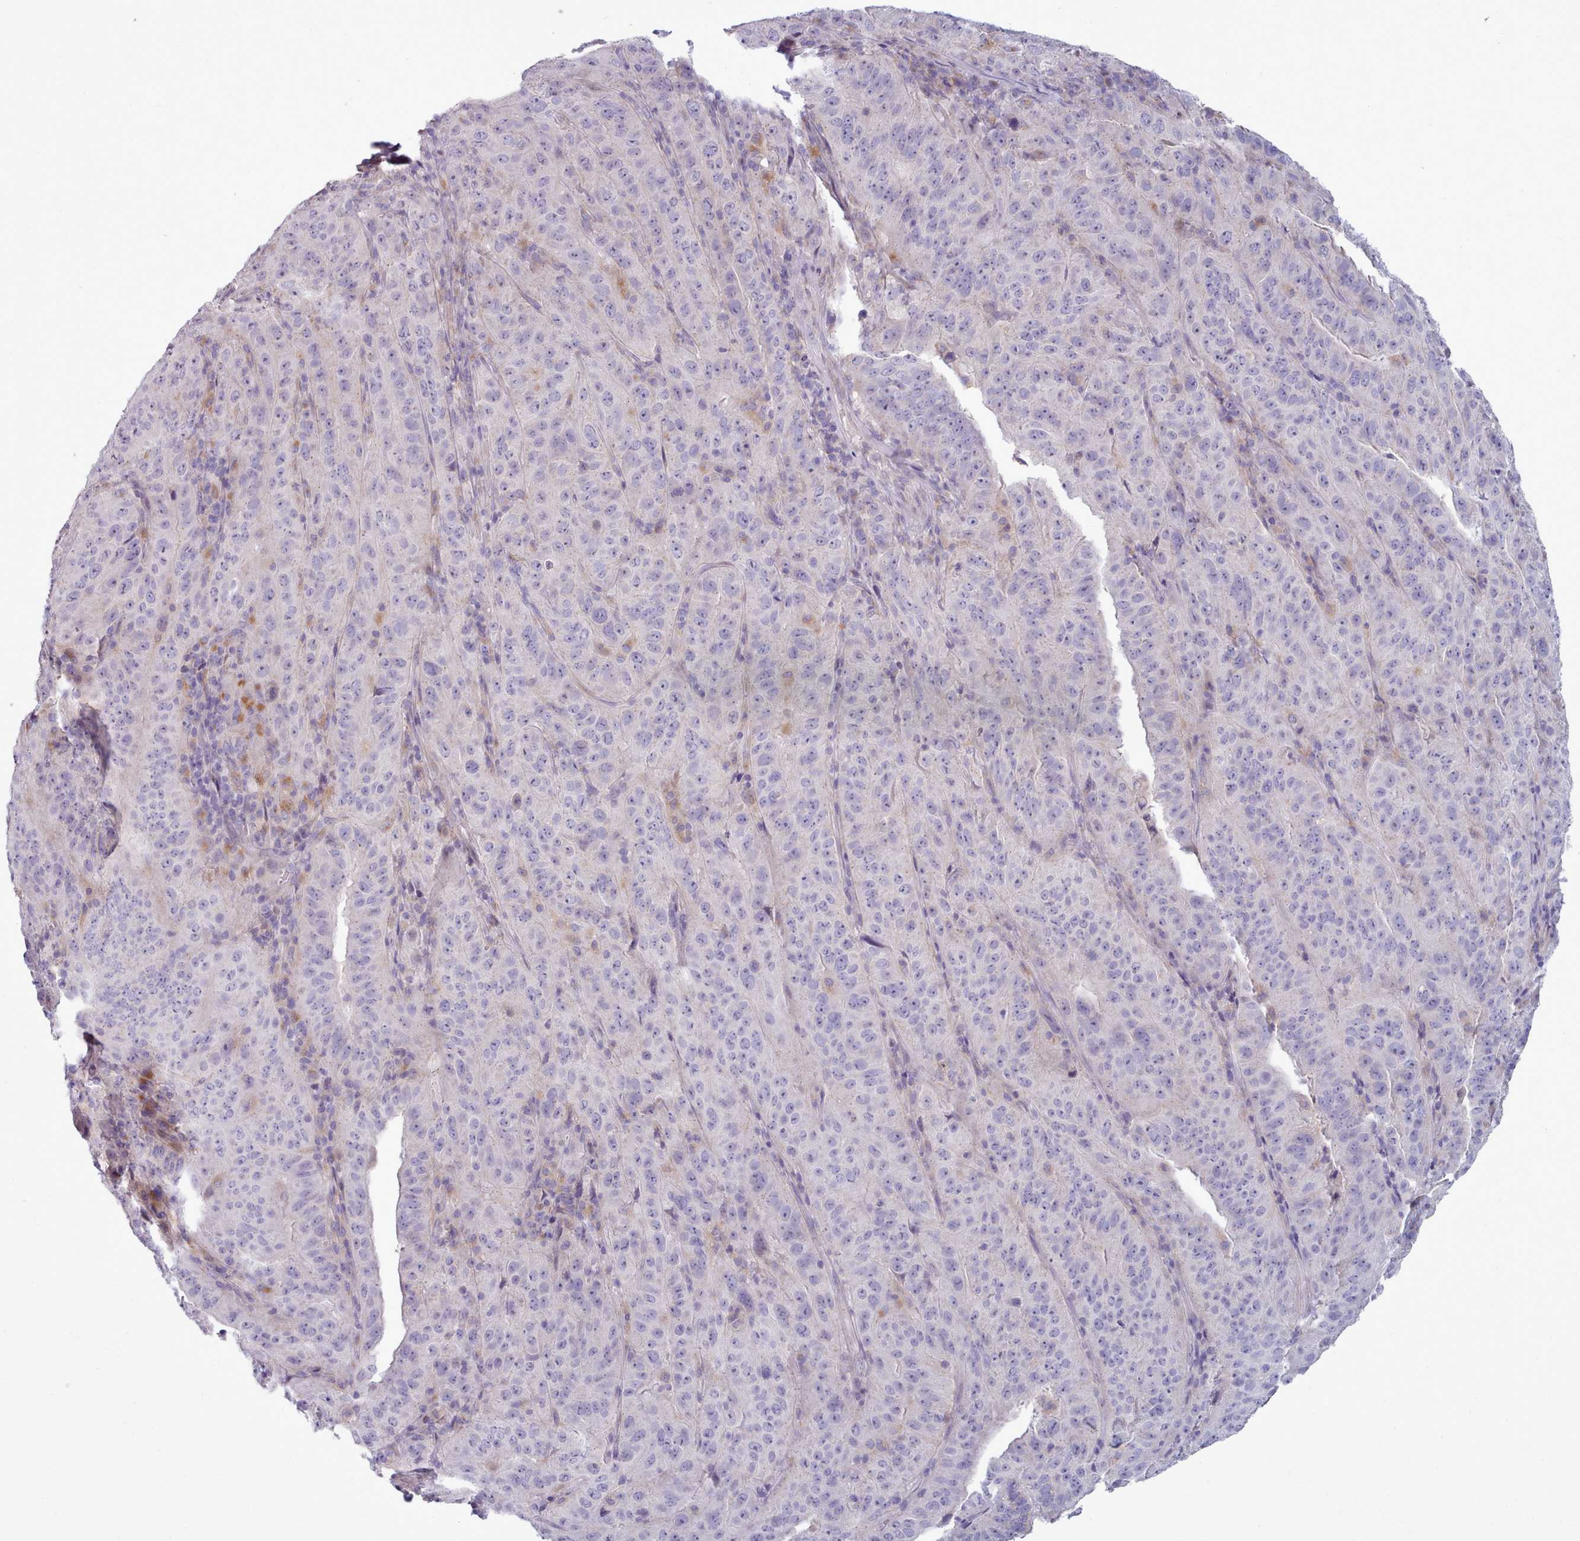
{"staining": {"intensity": "negative", "quantity": "none", "location": "none"}, "tissue": "pancreatic cancer", "cell_type": "Tumor cells", "image_type": "cancer", "snomed": [{"axis": "morphology", "description": "Adenocarcinoma, NOS"}, {"axis": "topography", "description": "Pancreas"}], "caption": "This is an immunohistochemistry photomicrograph of human pancreatic adenocarcinoma. There is no expression in tumor cells.", "gene": "MYRFL", "patient": {"sex": "male", "age": 63}}